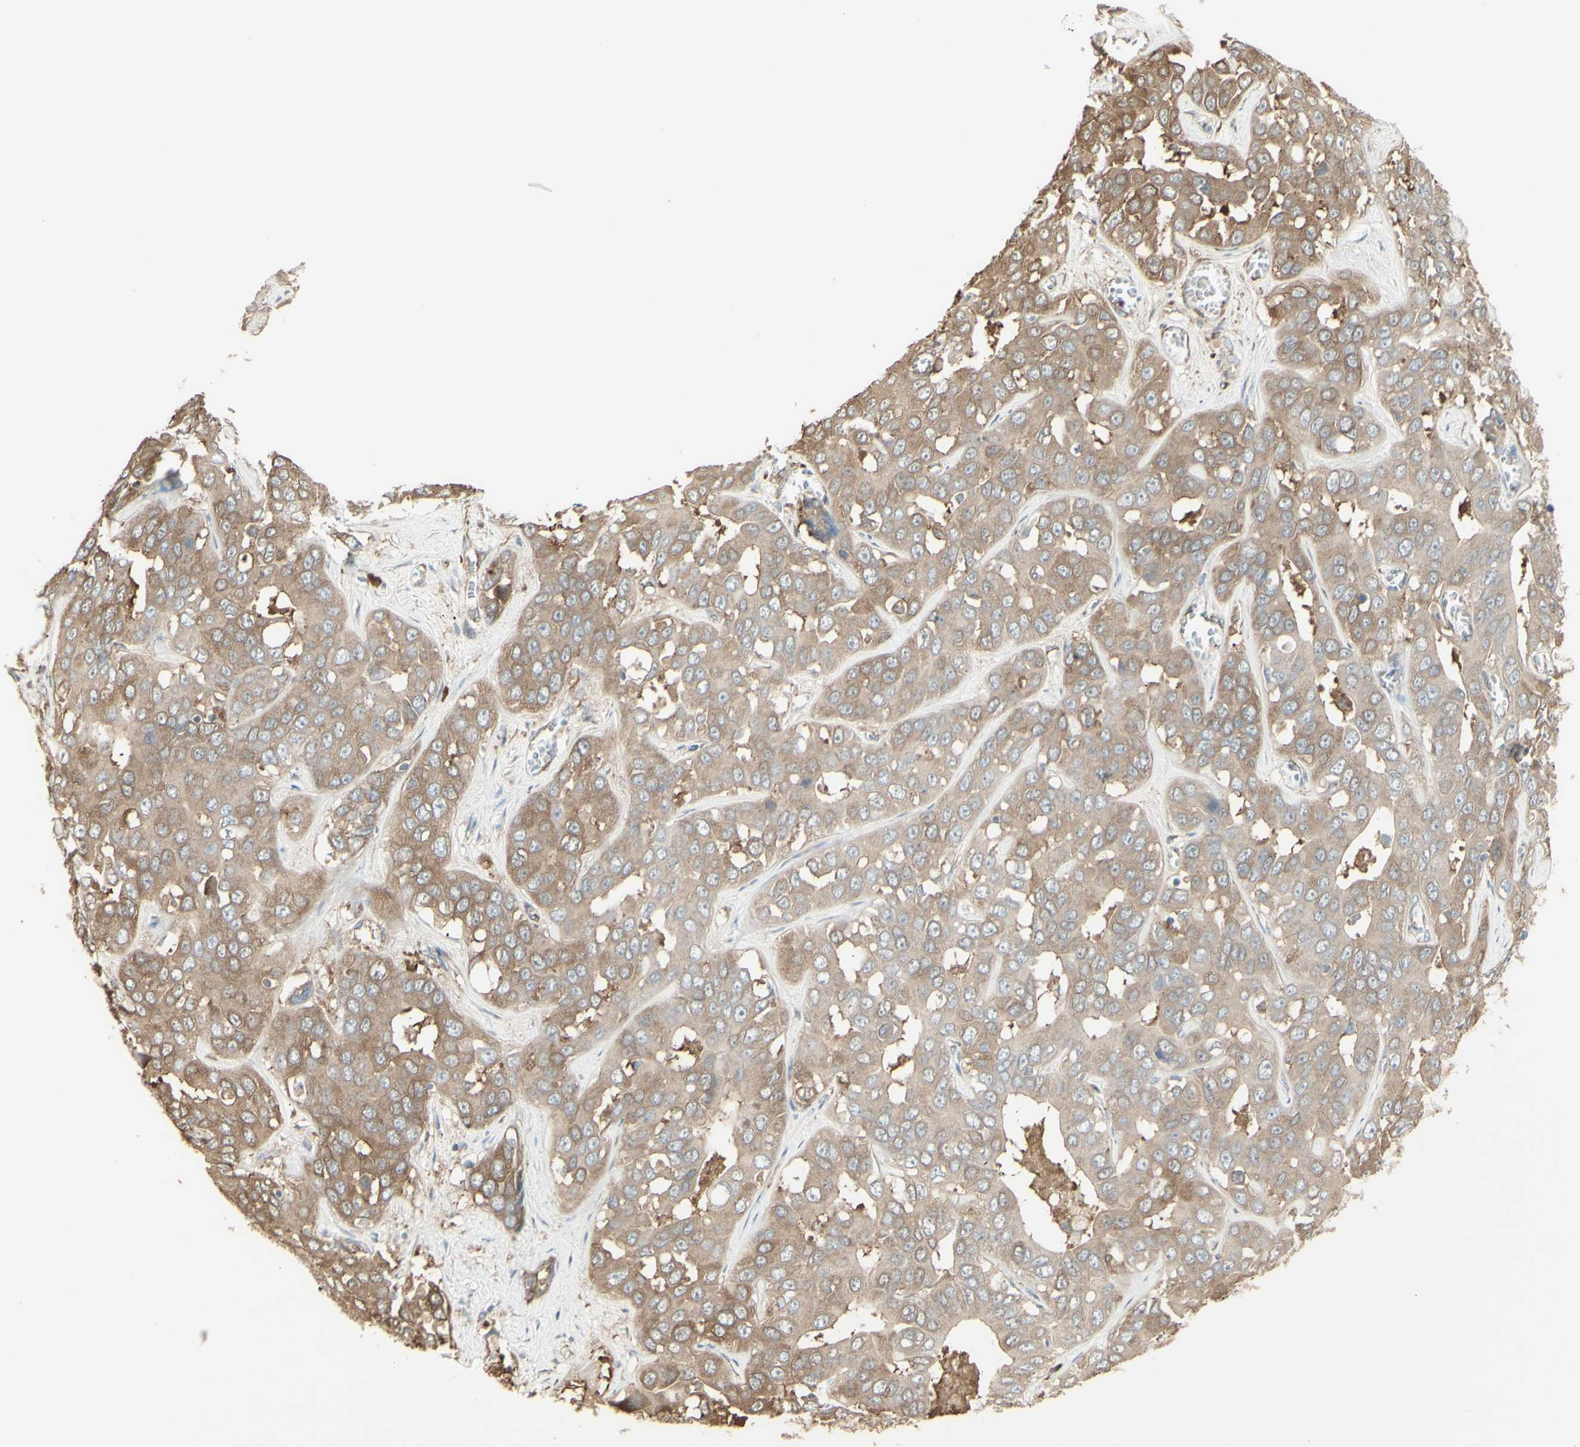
{"staining": {"intensity": "weak", "quantity": ">75%", "location": "cytoplasmic/membranous"}, "tissue": "liver cancer", "cell_type": "Tumor cells", "image_type": "cancer", "snomed": [{"axis": "morphology", "description": "Cholangiocarcinoma"}, {"axis": "topography", "description": "Liver"}], "caption": "Liver cancer (cholangiocarcinoma) stained with immunohistochemistry (IHC) reveals weak cytoplasmic/membranous expression in about >75% of tumor cells. (brown staining indicates protein expression, while blue staining denotes nuclei).", "gene": "EEF1B2", "patient": {"sex": "female", "age": 52}}